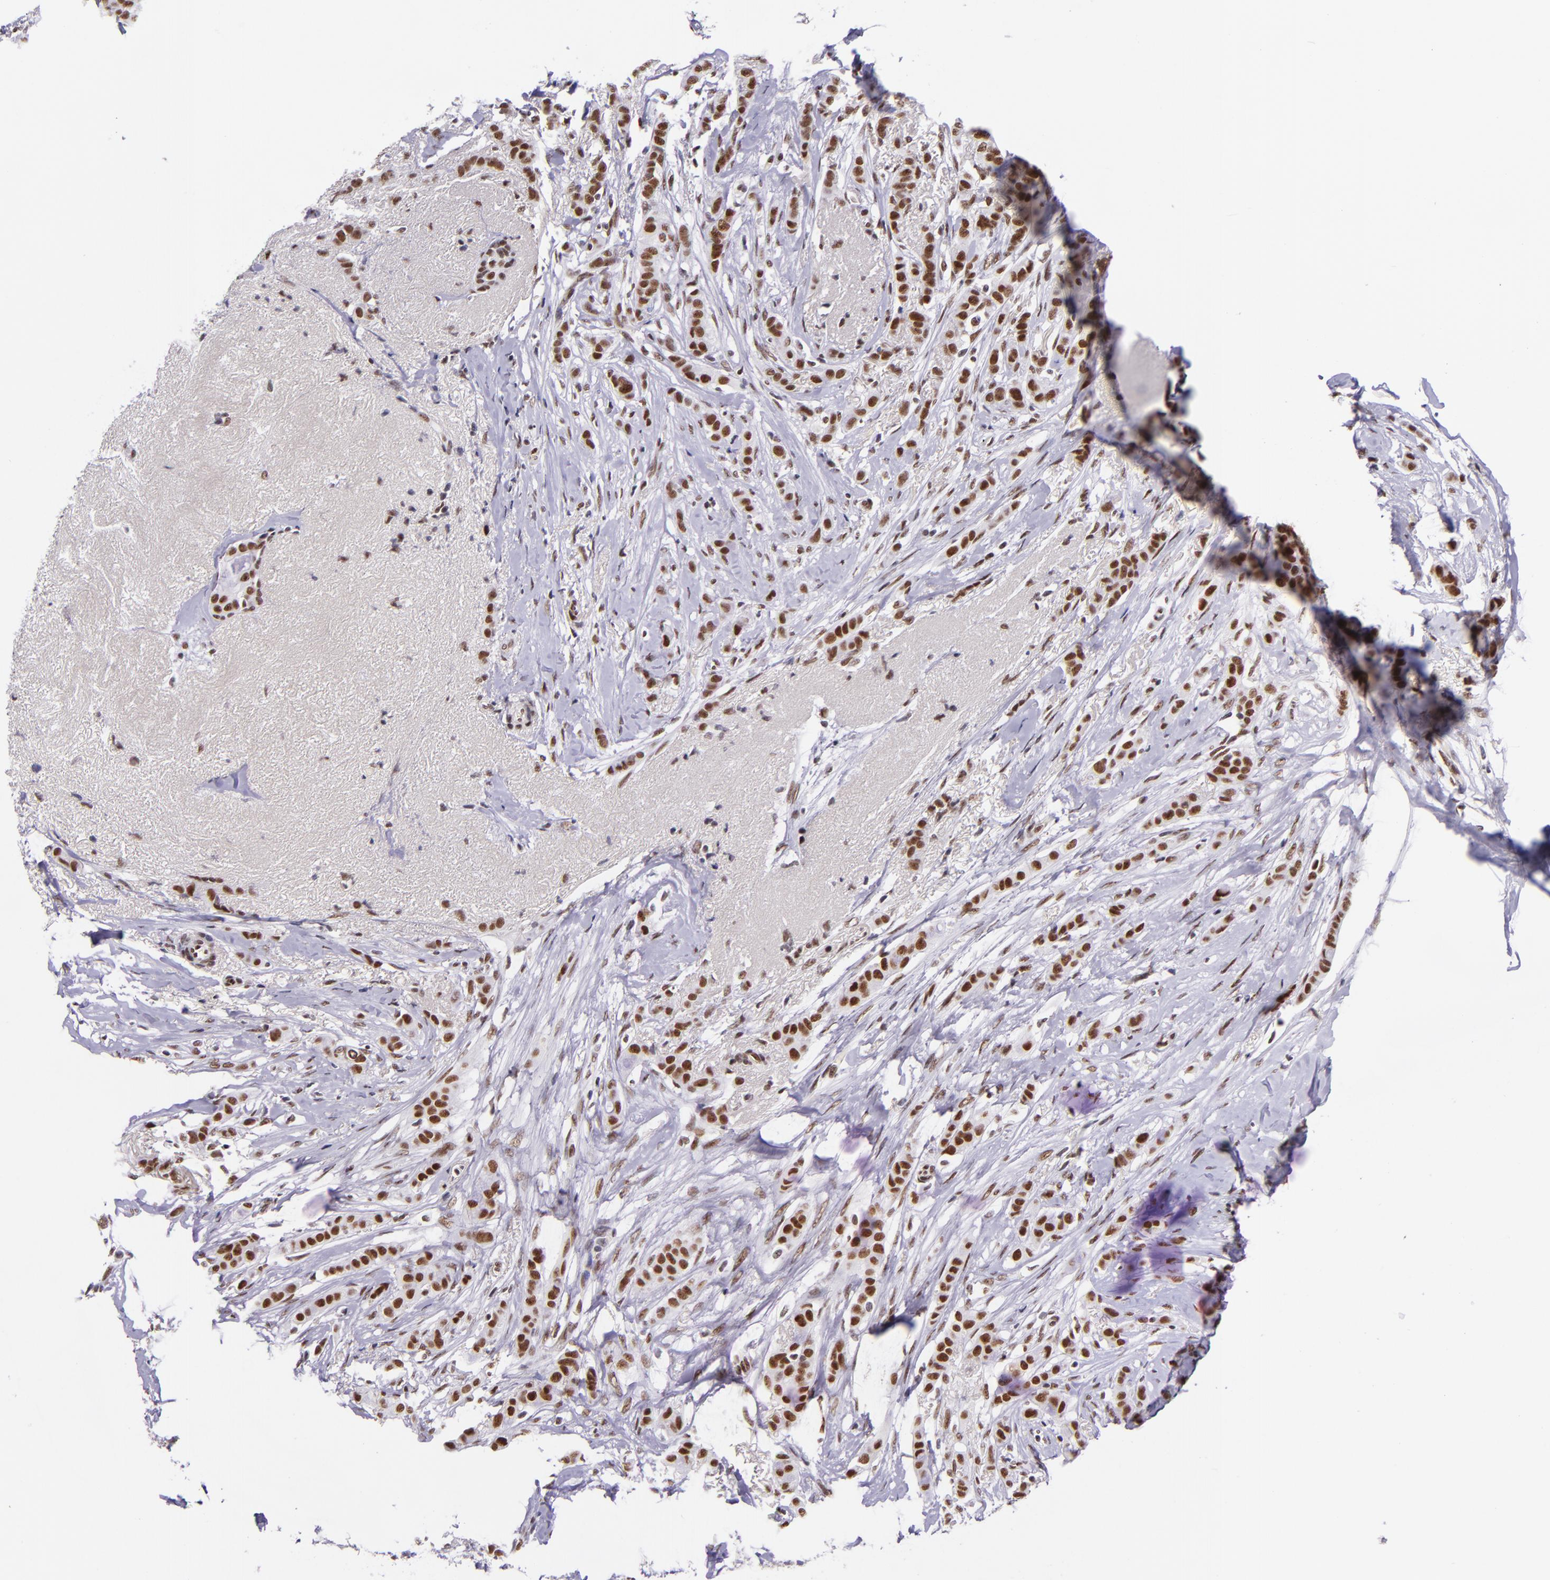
{"staining": {"intensity": "strong", "quantity": ">75%", "location": "nuclear"}, "tissue": "breast cancer", "cell_type": "Tumor cells", "image_type": "cancer", "snomed": [{"axis": "morphology", "description": "Lobular carcinoma"}, {"axis": "topography", "description": "Breast"}], "caption": "A brown stain labels strong nuclear positivity of a protein in human breast lobular carcinoma tumor cells.", "gene": "GPKOW", "patient": {"sex": "female", "age": 55}}